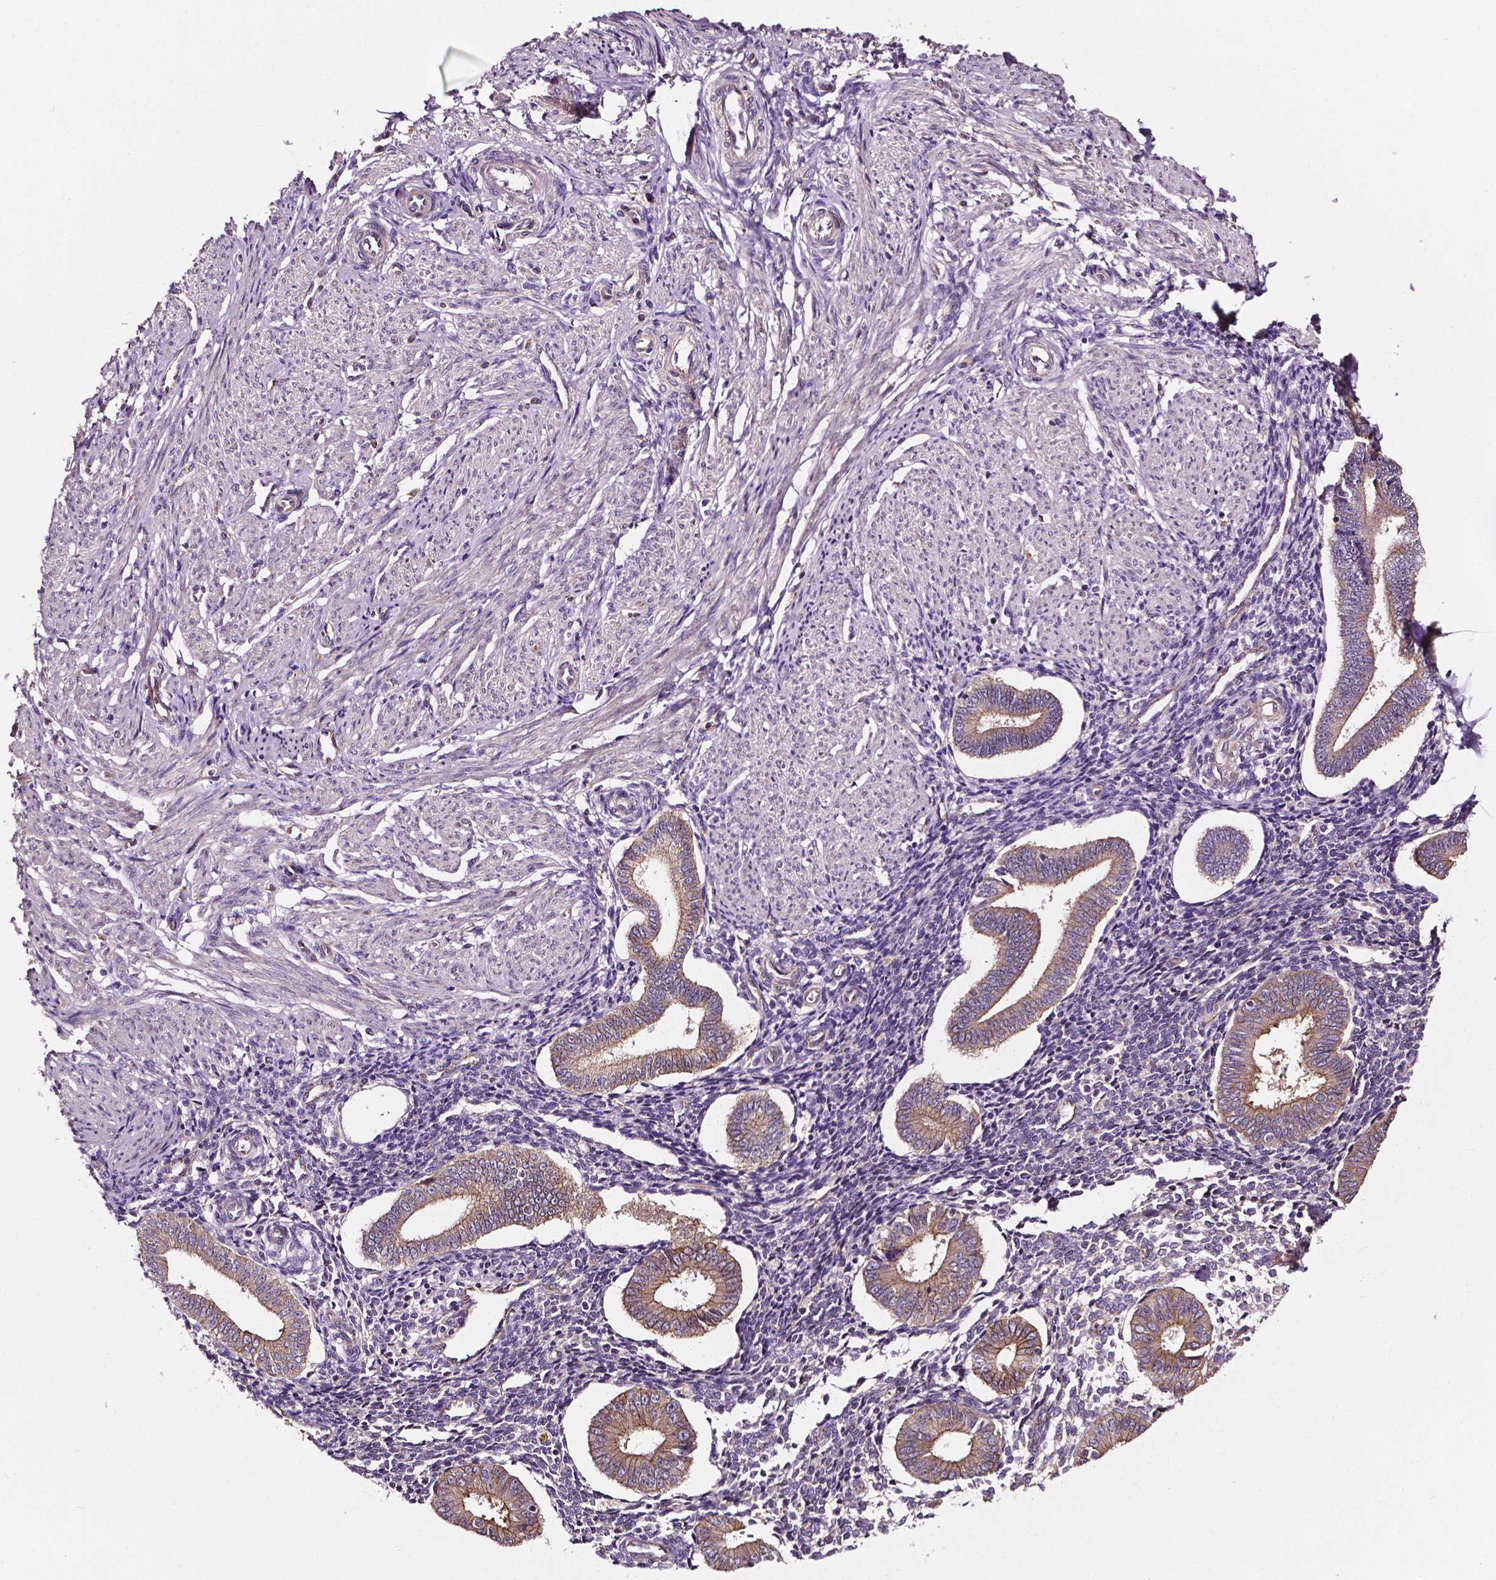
{"staining": {"intensity": "negative", "quantity": "none", "location": "none"}, "tissue": "endometrium", "cell_type": "Cells in endometrial stroma", "image_type": "normal", "snomed": [{"axis": "morphology", "description": "Normal tissue, NOS"}, {"axis": "topography", "description": "Endometrium"}], "caption": "An immunohistochemistry image of benign endometrium is shown. There is no staining in cells in endometrial stroma of endometrium.", "gene": "ATG16L1", "patient": {"sex": "female", "age": 40}}